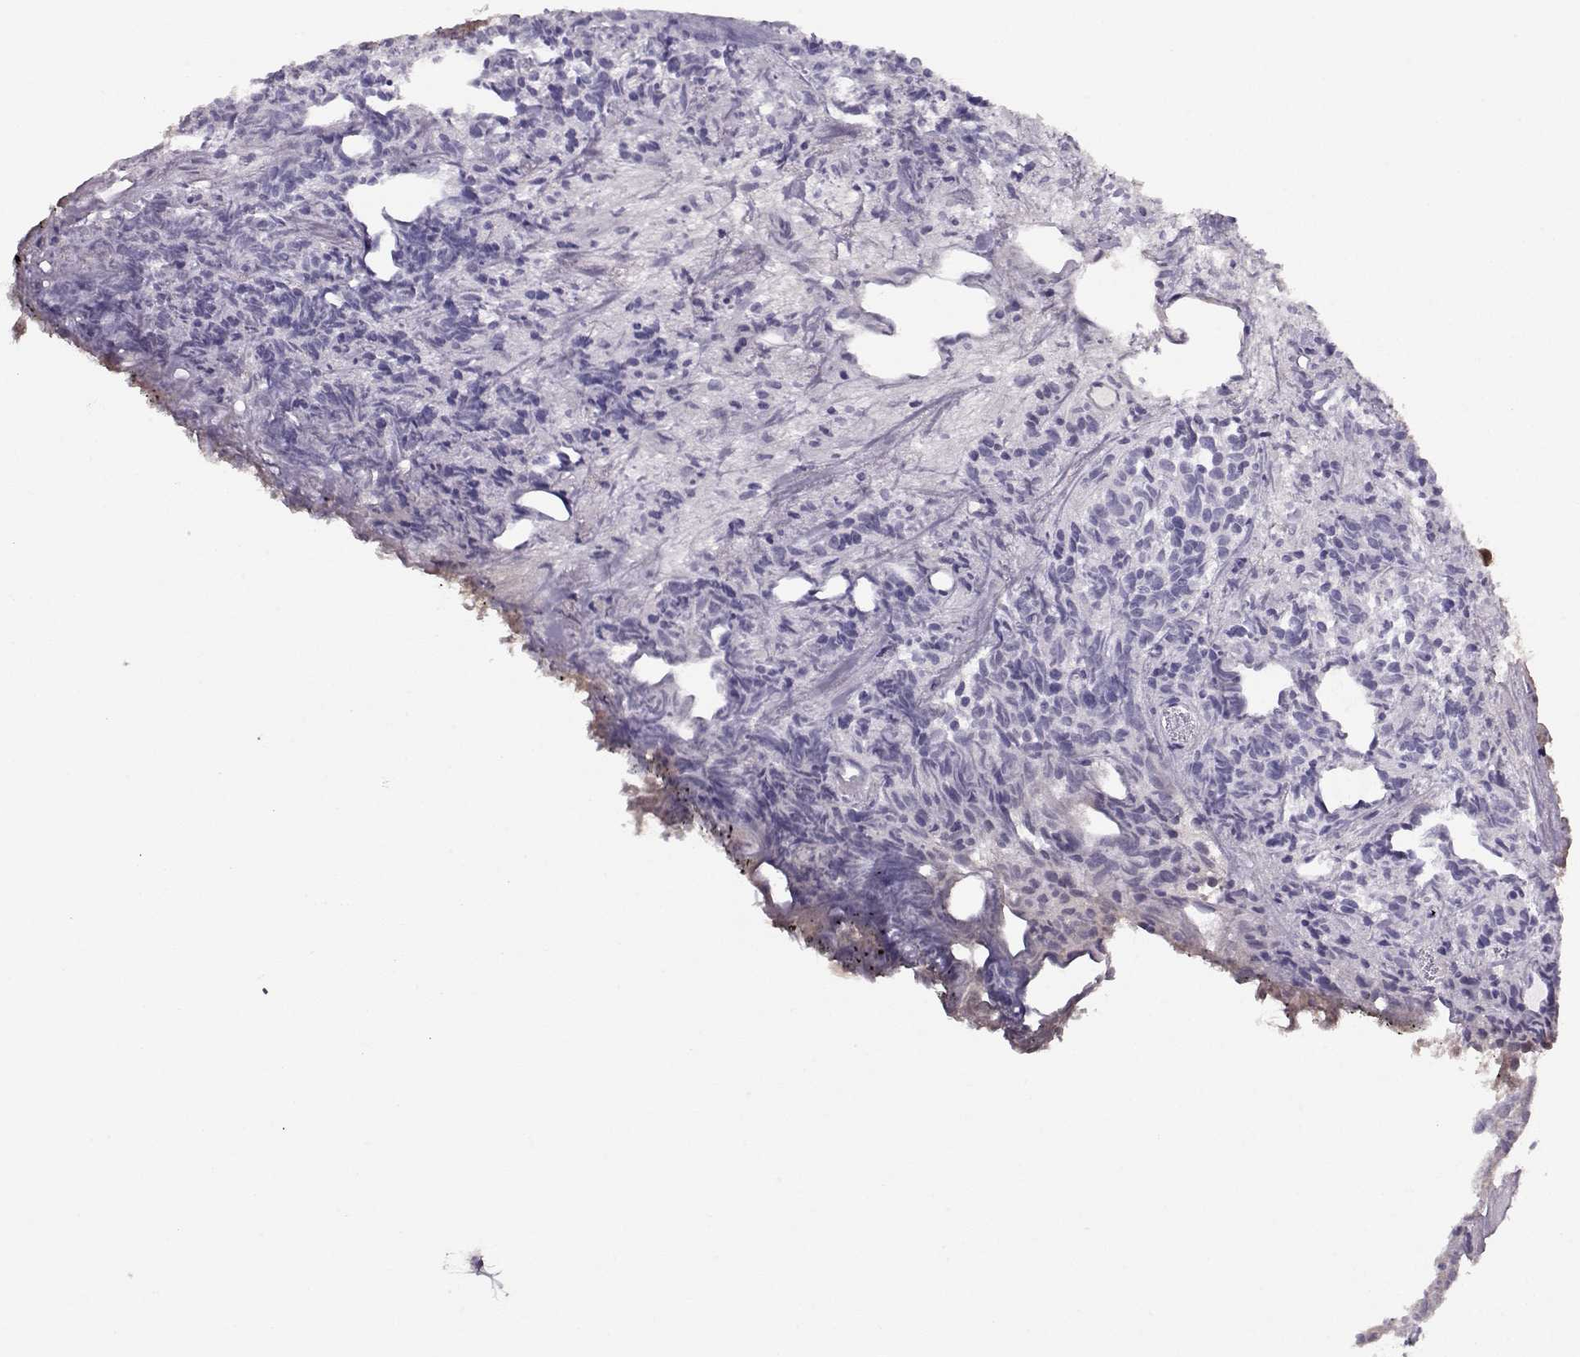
{"staining": {"intensity": "negative", "quantity": "none", "location": "none"}, "tissue": "prostate cancer", "cell_type": "Tumor cells", "image_type": "cancer", "snomed": [{"axis": "morphology", "description": "Adenocarcinoma, High grade"}, {"axis": "topography", "description": "Prostate"}], "caption": "Immunohistochemical staining of prostate cancer reveals no significant staining in tumor cells.", "gene": "PNP", "patient": {"sex": "male", "age": 58}}